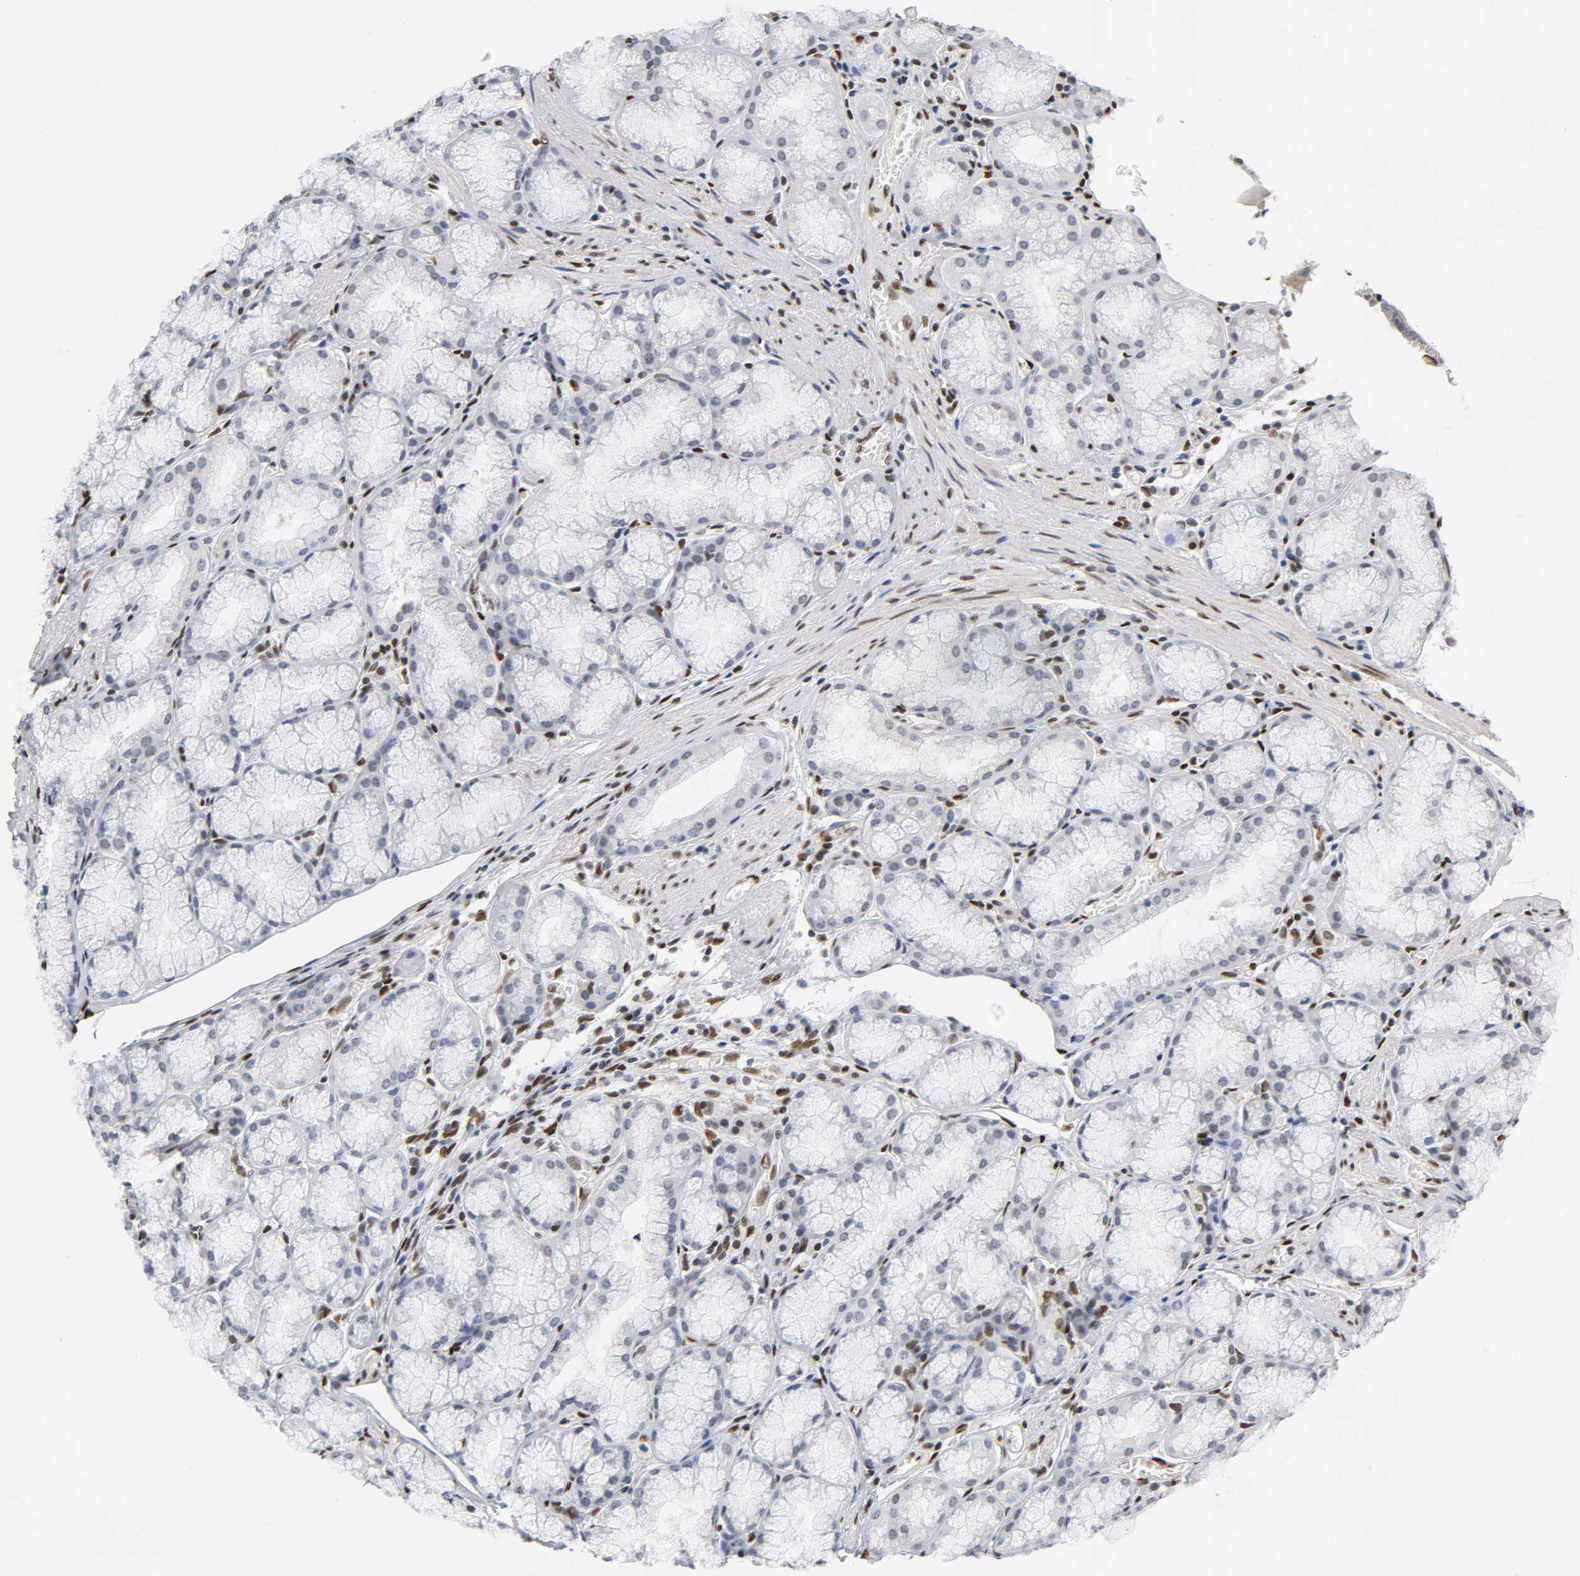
{"staining": {"intensity": "moderate", "quantity": "<25%", "location": "nuclear"}, "tissue": "stomach", "cell_type": "Glandular cells", "image_type": "normal", "snomed": [{"axis": "morphology", "description": "Normal tissue, NOS"}, {"axis": "topography", "description": "Stomach, lower"}], "caption": "Immunohistochemistry (IHC) photomicrograph of benign stomach: human stomach stained using immunohistochemistry (IHC) demonstrates low levels of moderate protein expression localized specifically in the nuclear of glandular cells, appearing as a nuclear brown color.", "gene": "NR3C1", "patient": {"sex": "male", "age": 56}}